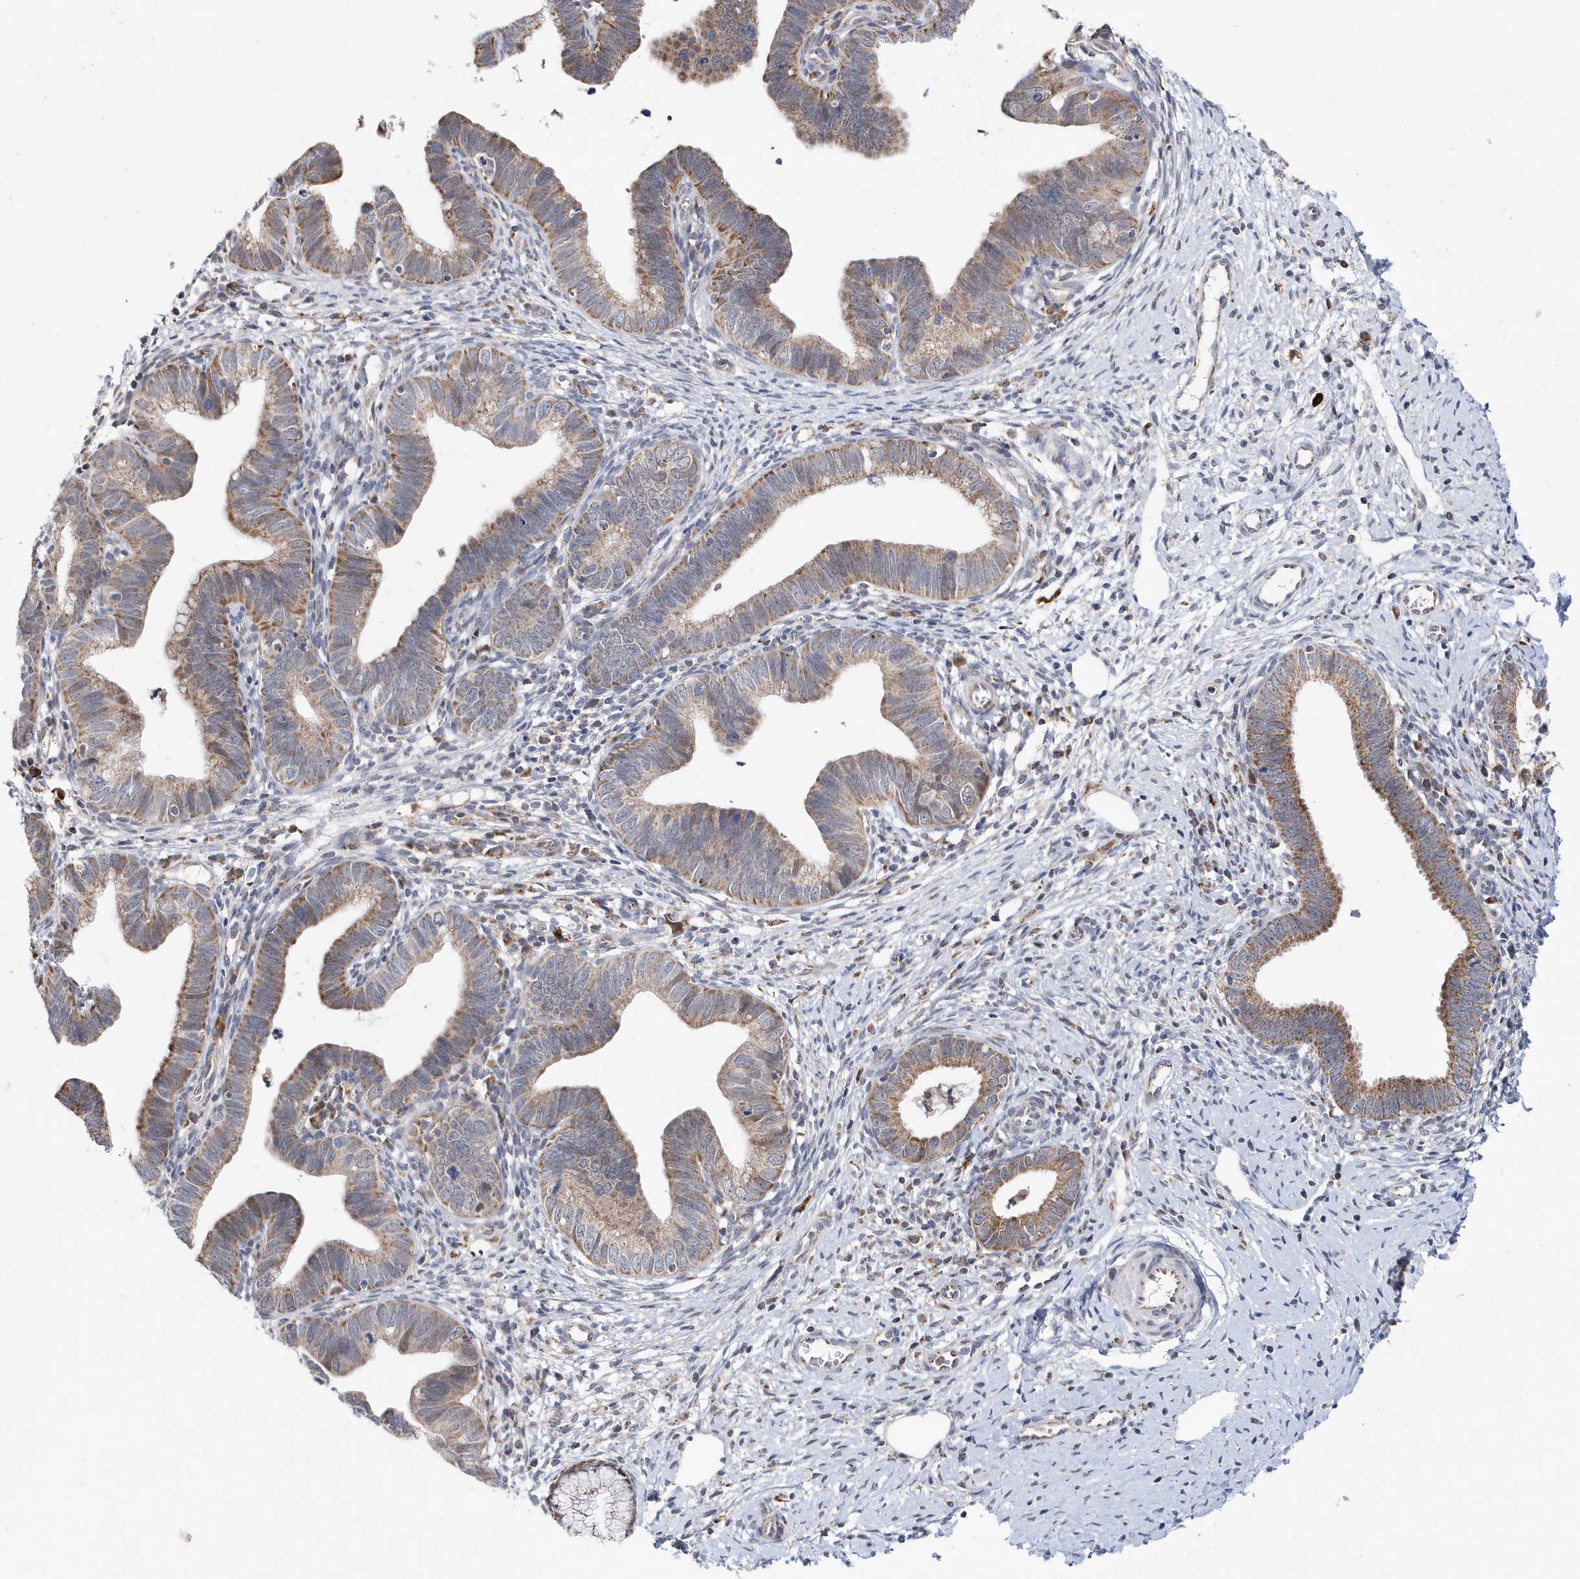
{"staining": {"intensity": "moderate", "quantity": ">75%", "location": "cytoplasmic/membranous"}, "tissue": "cervical cancer", "cell_type": "Tumor cells", "image_type": "cancer", "snomed": [{"axis": "morphology", "description": "Adenocarcinoma, NOS"}, {"axis": "topography", "description": "Cervix"}], "caption": "Adenocarcinoma (cervical) was stained to show a protein in brown. There is medium levels of moderate cytoplasmic/membranous staining in about >75% of tumor cells. The protein is stained brown, and the nuclei are stained in blue (DAB (3,3'-diaminobenzidine) IHC with brightfield microscopy, high magnification).", "gene": "SPATA5", "patient": {"sex": "female", "age": 36}}